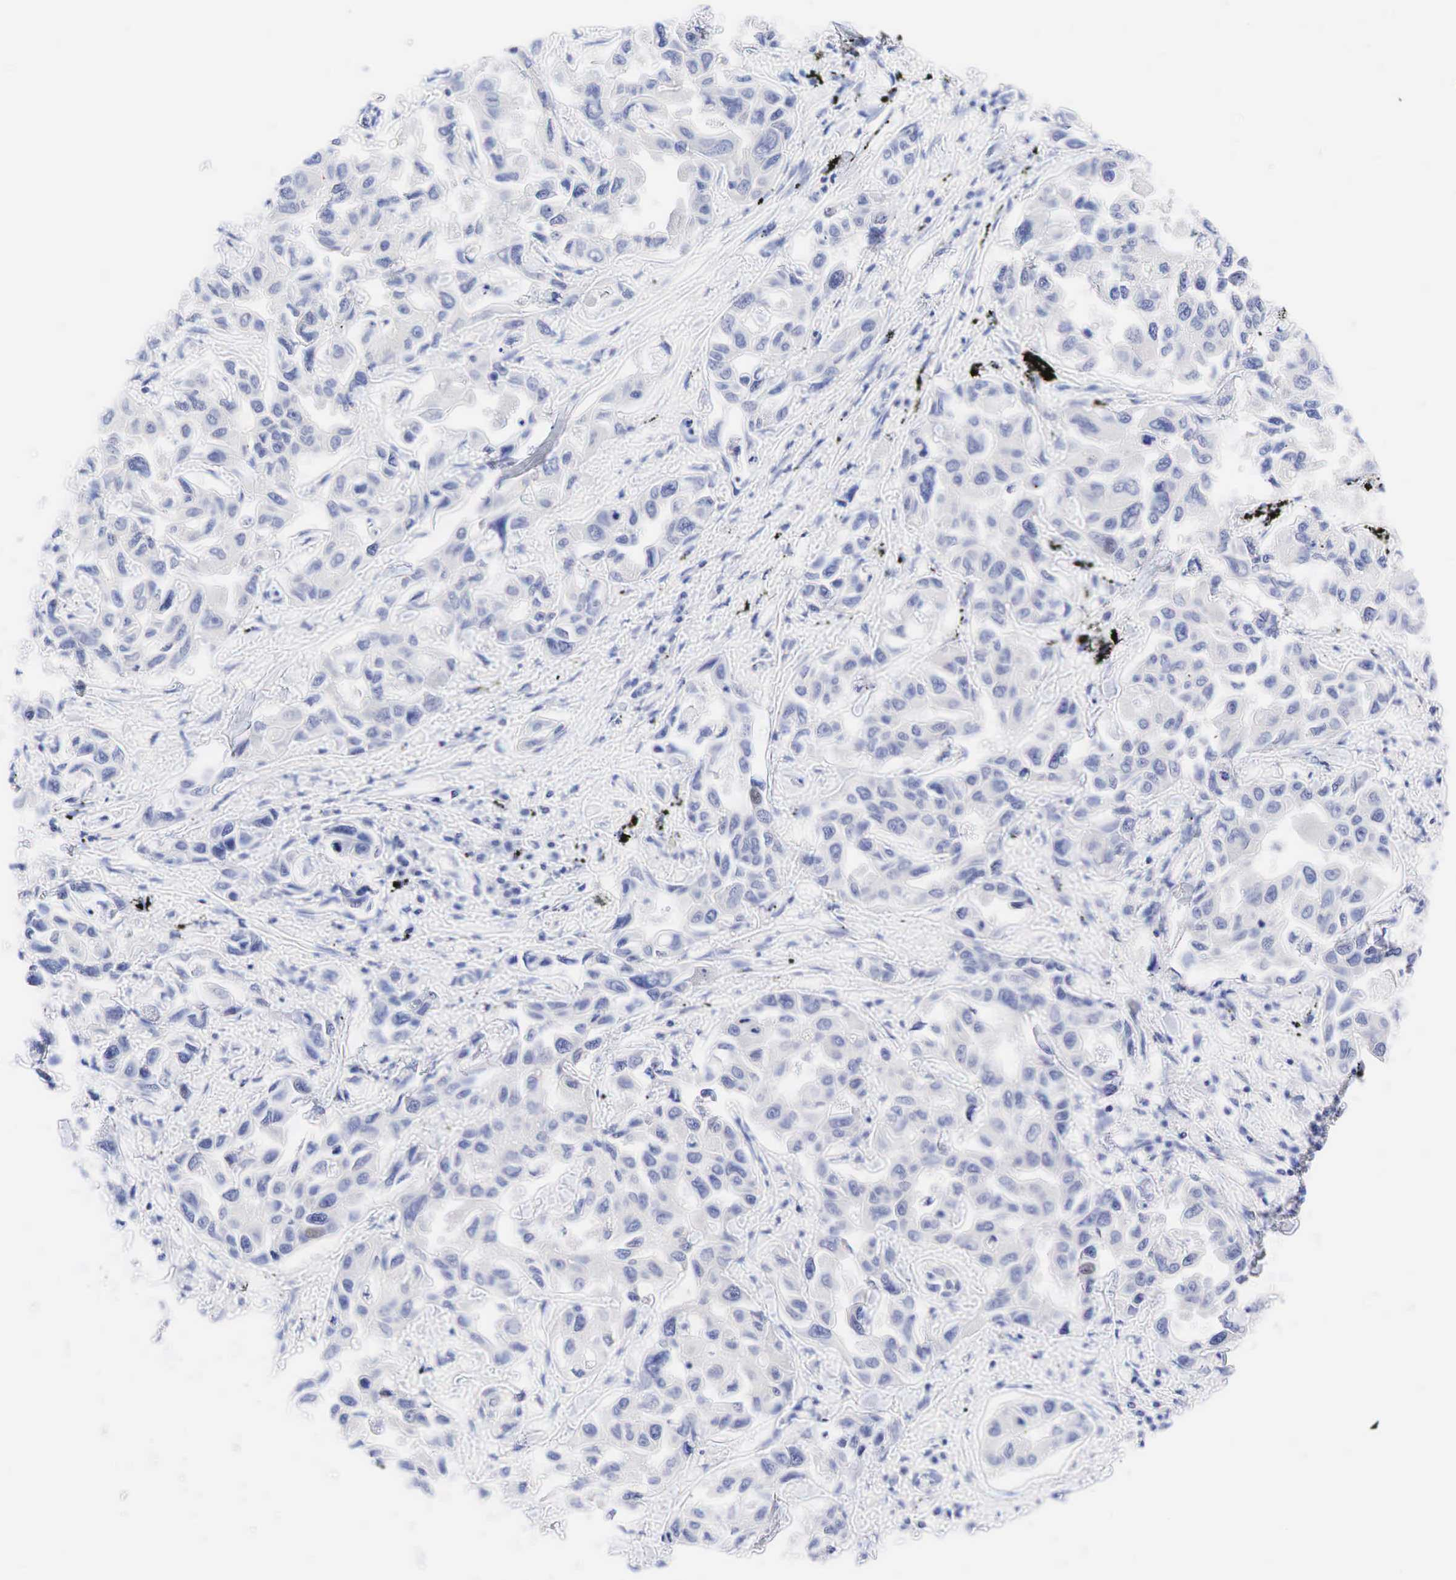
{"staining": {"intensity": "negative", "quantity": "none", "location": "none"}, "tissue": "lung cancer", "cell_type": "Tumor cells", "image_type": "cancer", "snomed": [{"axis": "morphology", "description": "Adenocarcinoma, NOS"}, {"axis": "topography", "description": "Lung"}], "caption": "DAB immunohistochemical staining of lung cancer shows no significant positivity in tumor cells.", "gene": "AR", "patient": {"sex": "male", "age": 64}}